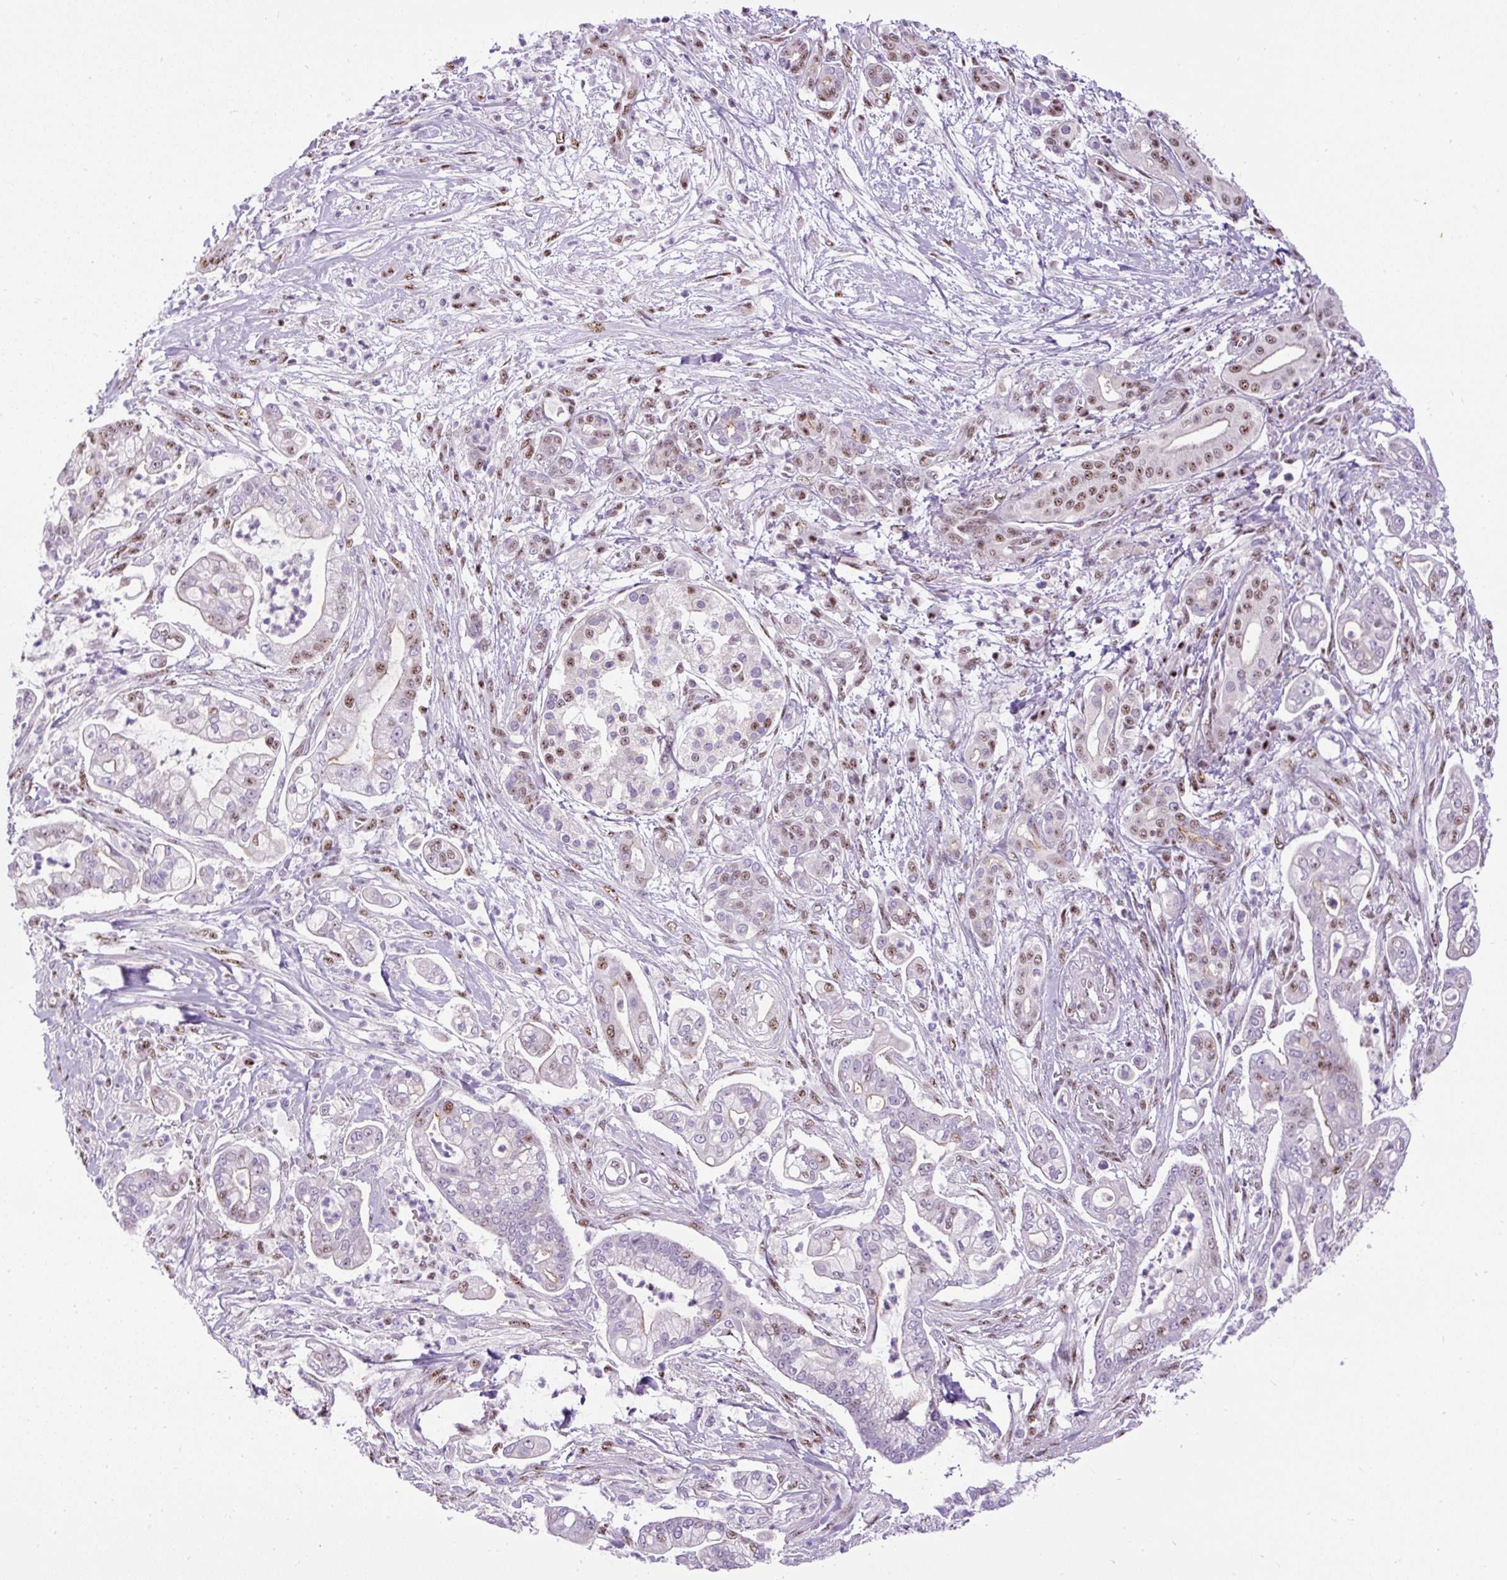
{"staining": {"intensity": "moderate", "quantity": "<25%", "location": "nuclear"}, "tissue": "pancreatic cancer", "cell_type": "Tumor cells", "image_type": "cancer", "snomed": [{"axis": "morphology", "description": "Adenocarcinoma, NOS"}, {"axis": "topography", "description": "Pancreas"}], "caption": "A brown stain labels moderate nuclear staining of a protein in pancreatic cancer (adenocarcinoma) tumor cells.", "gene": "SMC5", "patient": {"sex": "female", "age": 69}}